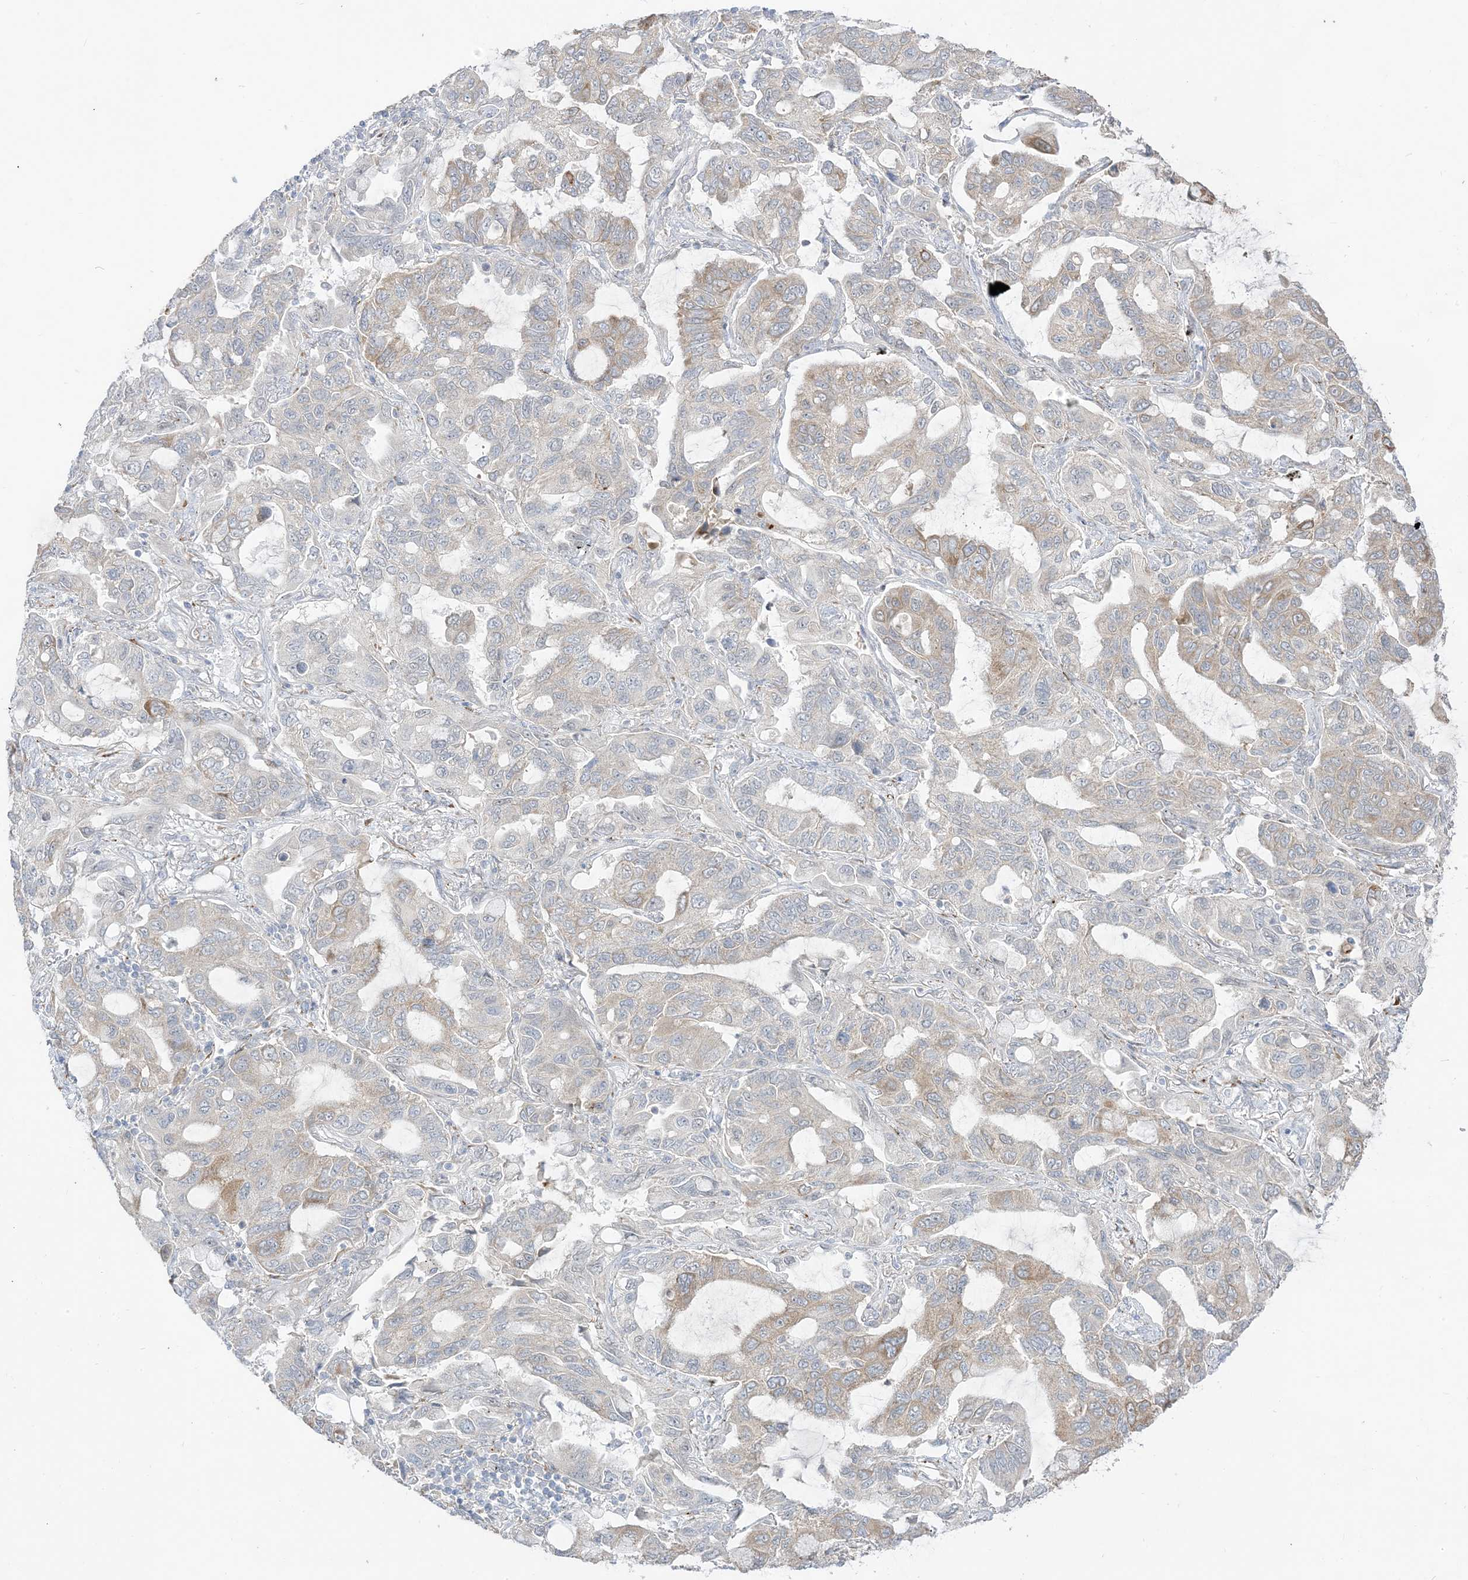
{"staining": {"intensity": "weak", "quantity": "<25%", "location": "cytoplasmic/membranous"}, "tissue": "lung cancer", "cell_type": "Tumor cells", "image_type": "cancer", "snomed": [{"axis": "morphology", "description": "Adenocarcinoma, NOS"}, {"axis": "topography", "description": "Lung"}], "caption": "A high-resolution histopathology image shows immunohistochemistry (IHC) staining of adenocarcinoma (lung), which demonstrates no significant staining in tumor cells.", "gene": "LOXL3", "patient": {"sex": "male", "age": 64}}